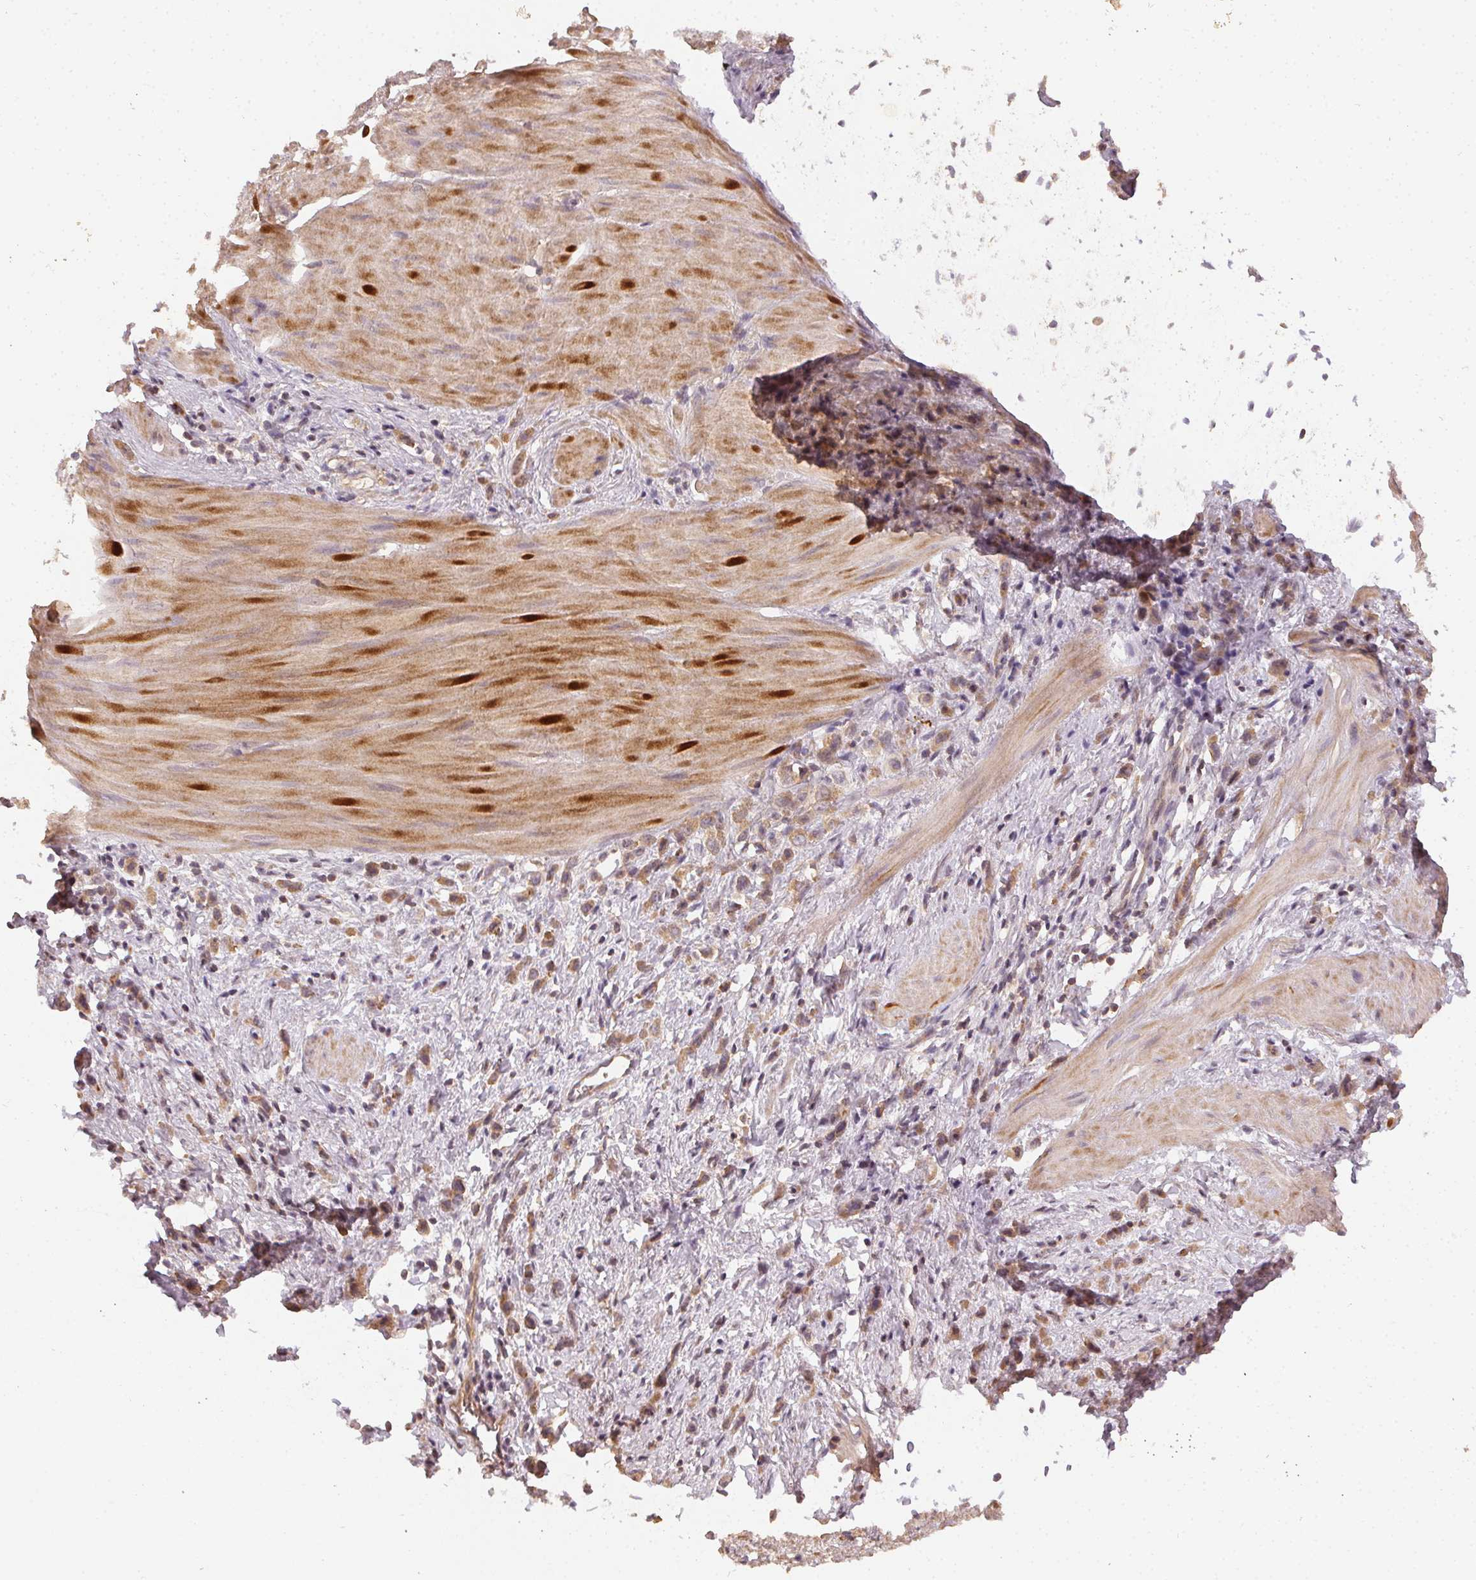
{"staining": {"intensity": "weak", "quantity": ">75%", "location": "cytoplasmic/membranous"}, "tissue": "stomach cancer", "cell_type": "Tumor cells", "image_type": "cancer", "snomed": [{"axis": "morphology", "description": "Adenocarcinoma, NOS"}, {"axis": "topography", "description": "Stomach"}], "caption": "A brown stain labels weak cytoplasmic/membranous expression of a protein in adenocarcinoma (stomach) tumor cells. The staining is performed using DAB (3,3'-diaminobenzidine) brown chromogen to label protein expression. The nuclei are counter-stained blue using hematoxylin.", "gene": "RALA", "patient": {"sex": "male", "age": 47}}